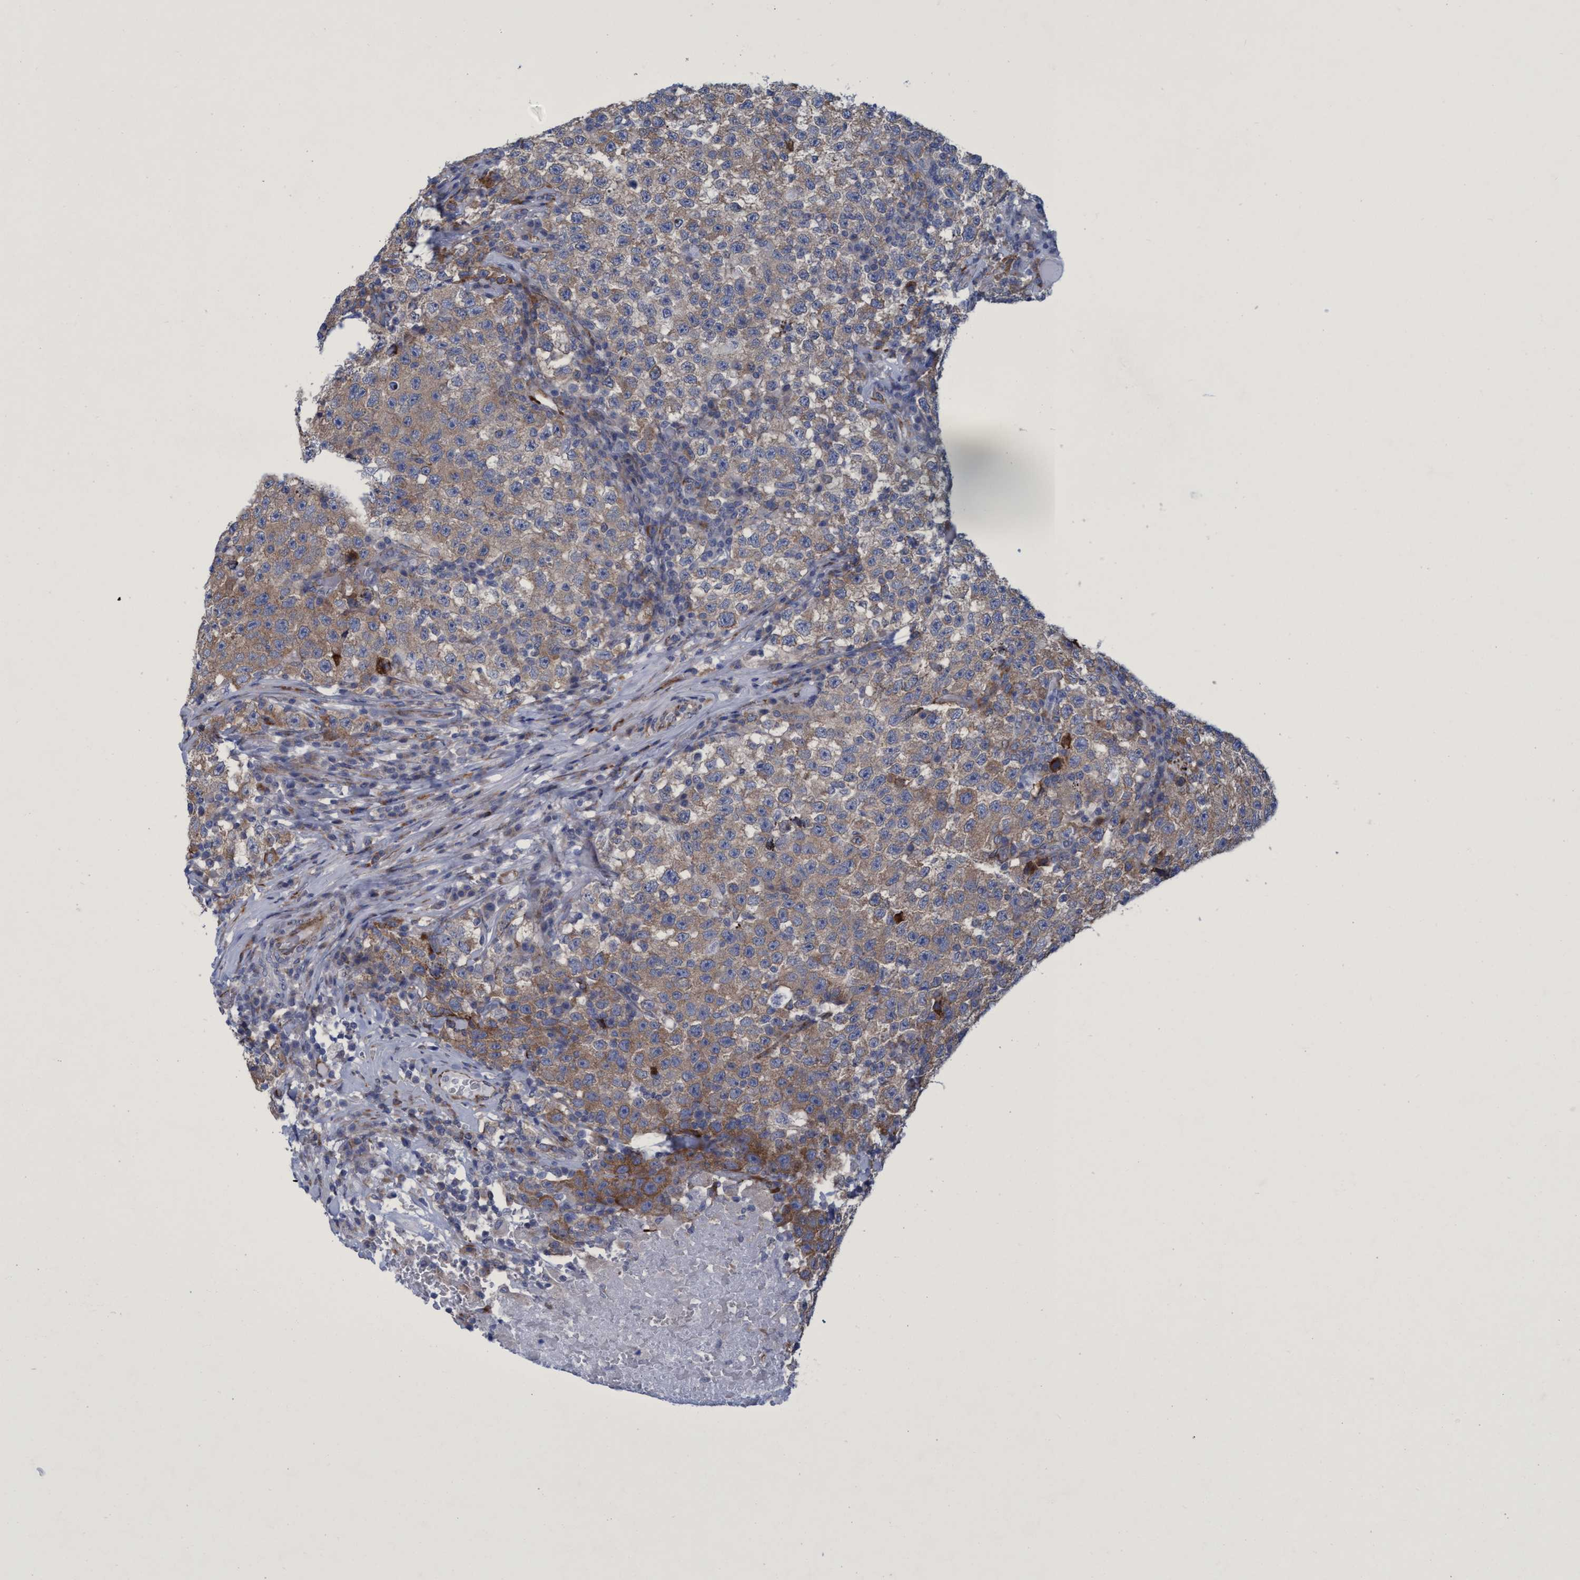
{"staining": {"intensity": "moderate", "quantity": ">75%", "location": "cytoplasmic/membranous"}, "tissue": "testis cancer", "cell_type": "Tumor cells", "image_type": "cancer", "snomed": [{"axis": "morphology", "description": "Seminoma, NOS"}, {"axis": "topography", "description": "Testis"}], "caption": "Immunohistochemical staining of seminoma (testis) demonstrates moderate cytoplasmic/membranous protein expression in approximately >75% of tumor cells.", "gene": "R3HCC1", "patient": {"sex": "male", "age": 22}}